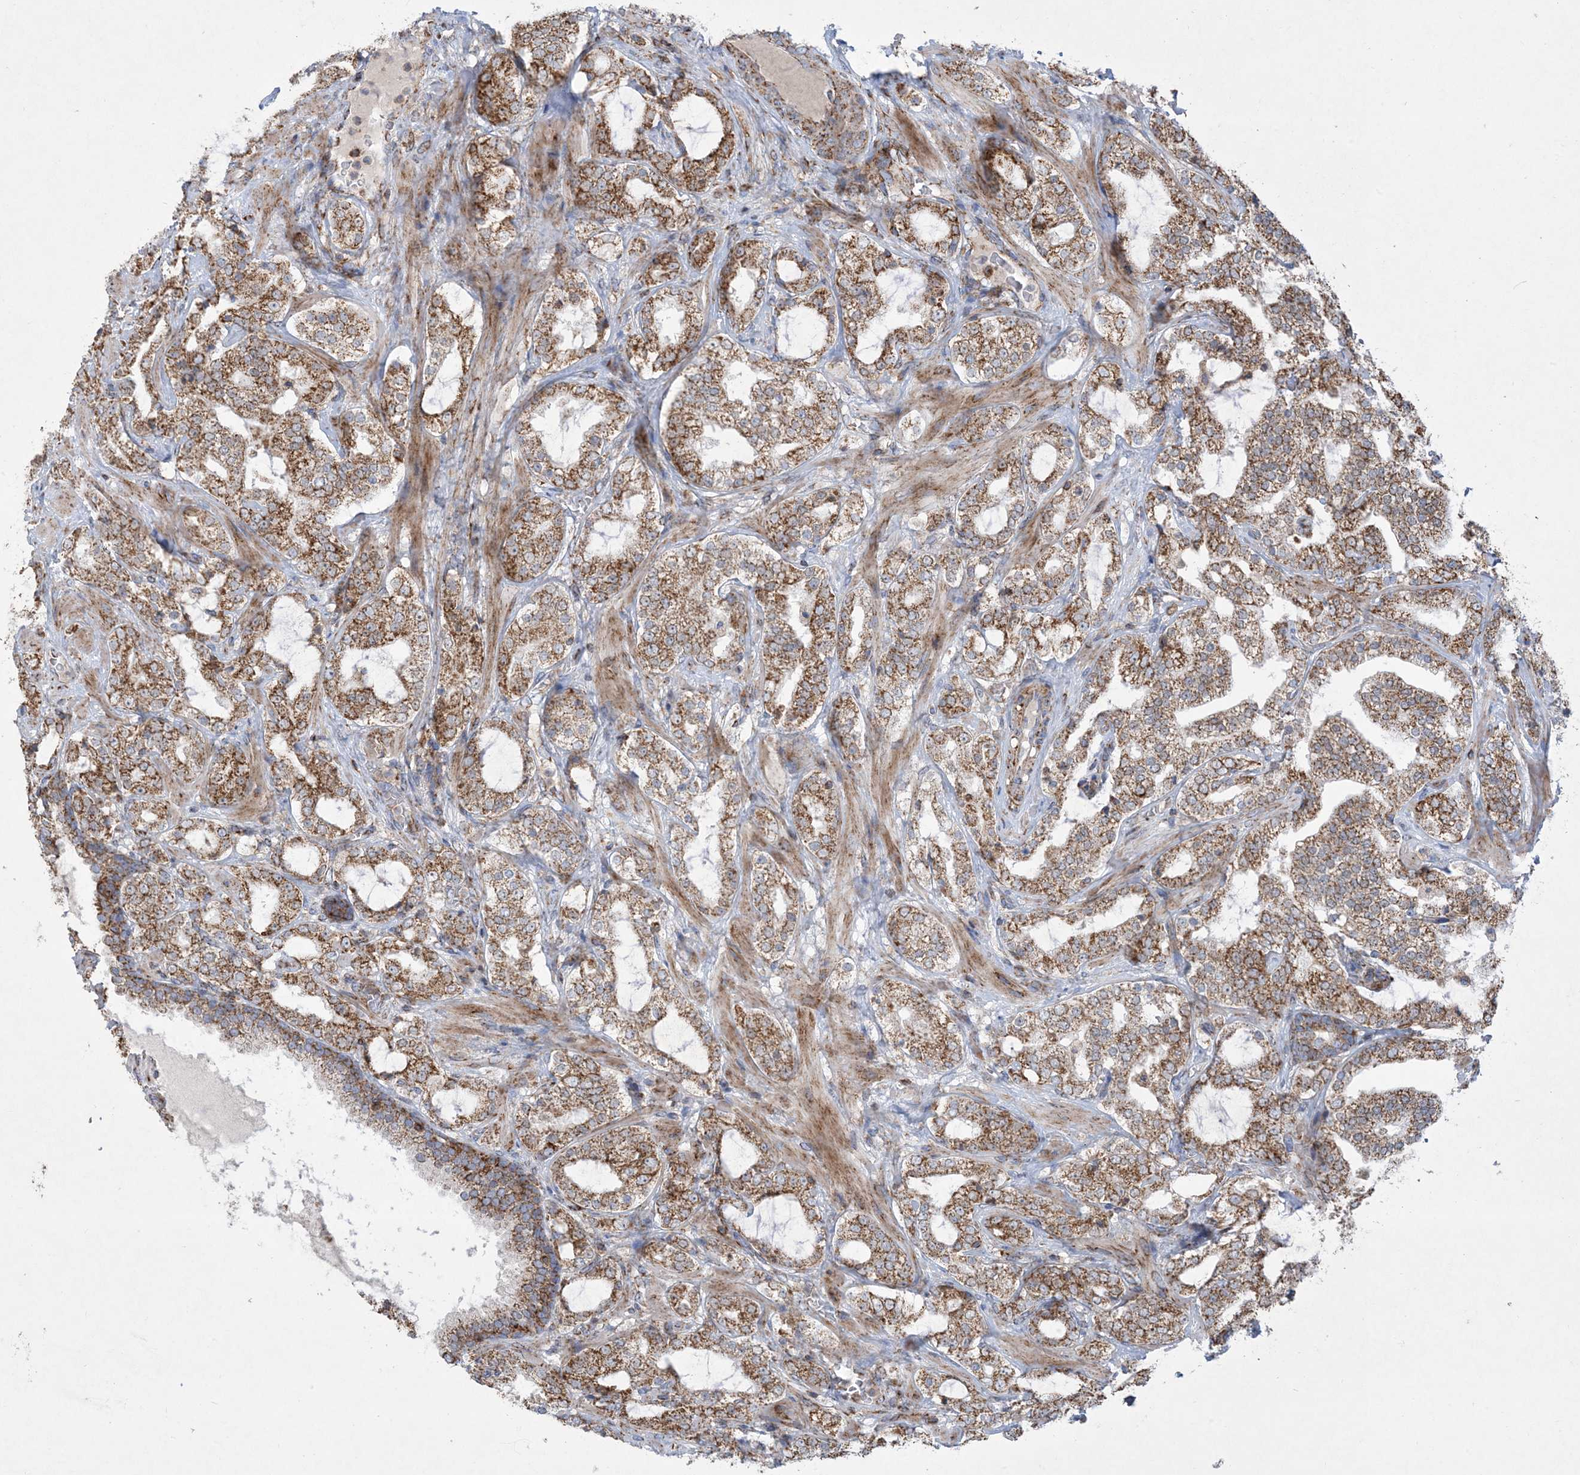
{"staining": {"intensity": "moderate", "quantity": ">75%", "location": "cytoplasmic/membranous"}, "tissue": "prostate cancer", "cell_type": "Tumor cells", "image_type": "cancer", "snomed": [{"axis": "morphology", "description": "Adenocarcinoma, High grade"}, {"axis": "topography", "description": "Prostate"}], "caption": "High-power microscopy captured an IHC image of prostate adenocarcinoma (high-grade), revealing moderate cytoplasmic/membranous positivity in approximately >75% of tumor cells.", "gene": "BEND4", "patient": {"sex": "male", "age": 64}}